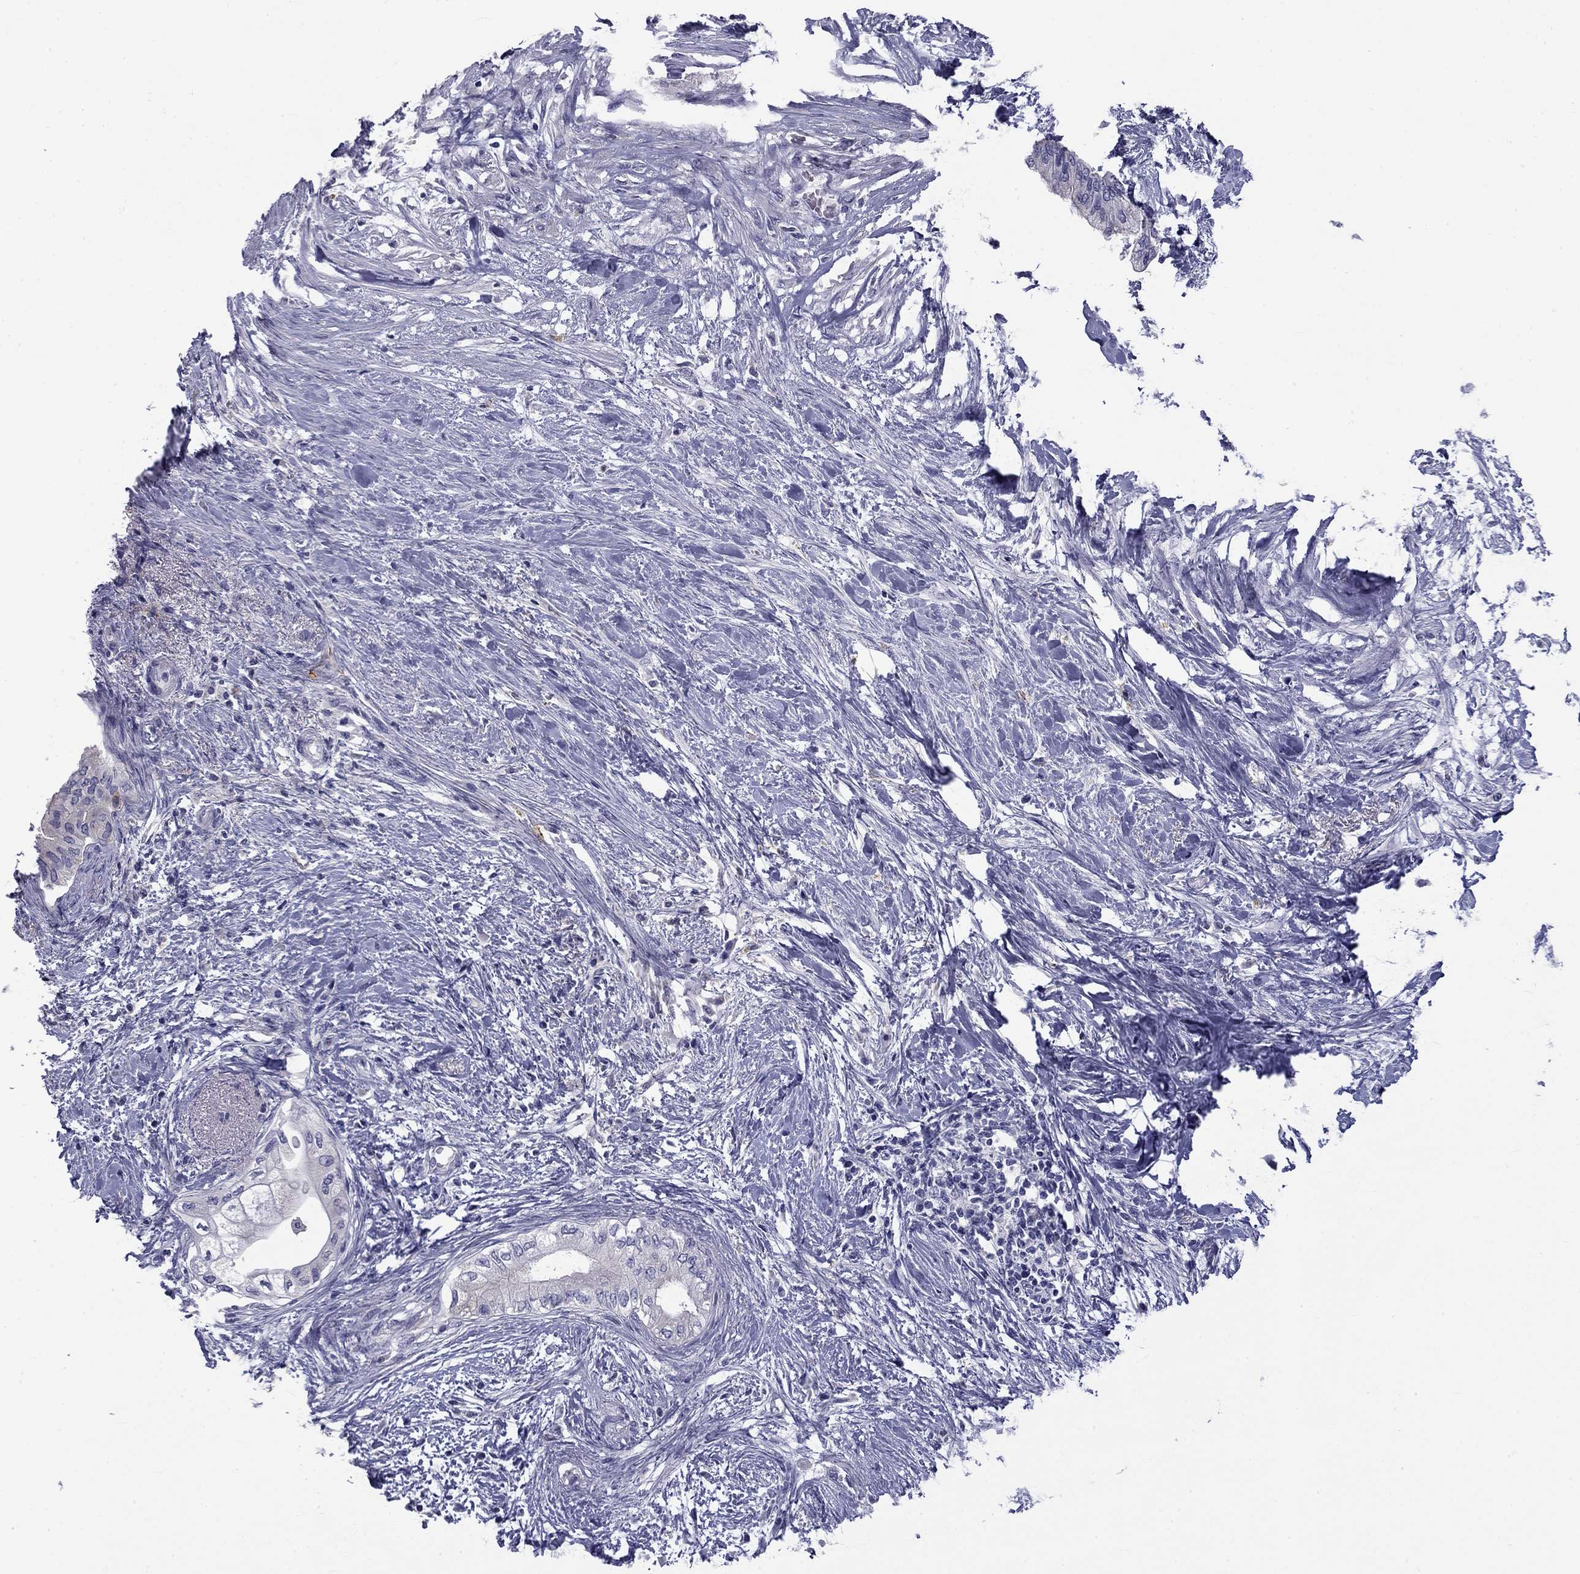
{"staining": {"intensity": "negative", "quantity": "none", "location": "none"}, "tissue": "pancreatic cancer", "cell_type": "Tumor cells", "image_type": "cancer", "snomed": [{"axis": "morphology", "description": "Normal tissue, NOS"}, {"axis": "morphology", "description": "Adenocarcinoma, NOS"}, {"axis": "topography", "description": "Pancreas"}, {"axis": "topography", "description": "Duodenum"}], "caption": "This is an immunohistochemistry (IHC) micrograph of adenocarcinoma (pancreatic). There is no positivity in tumor cells.", "gene": "CLPSL2", "patient": {"sex": "female", "age": 60}}